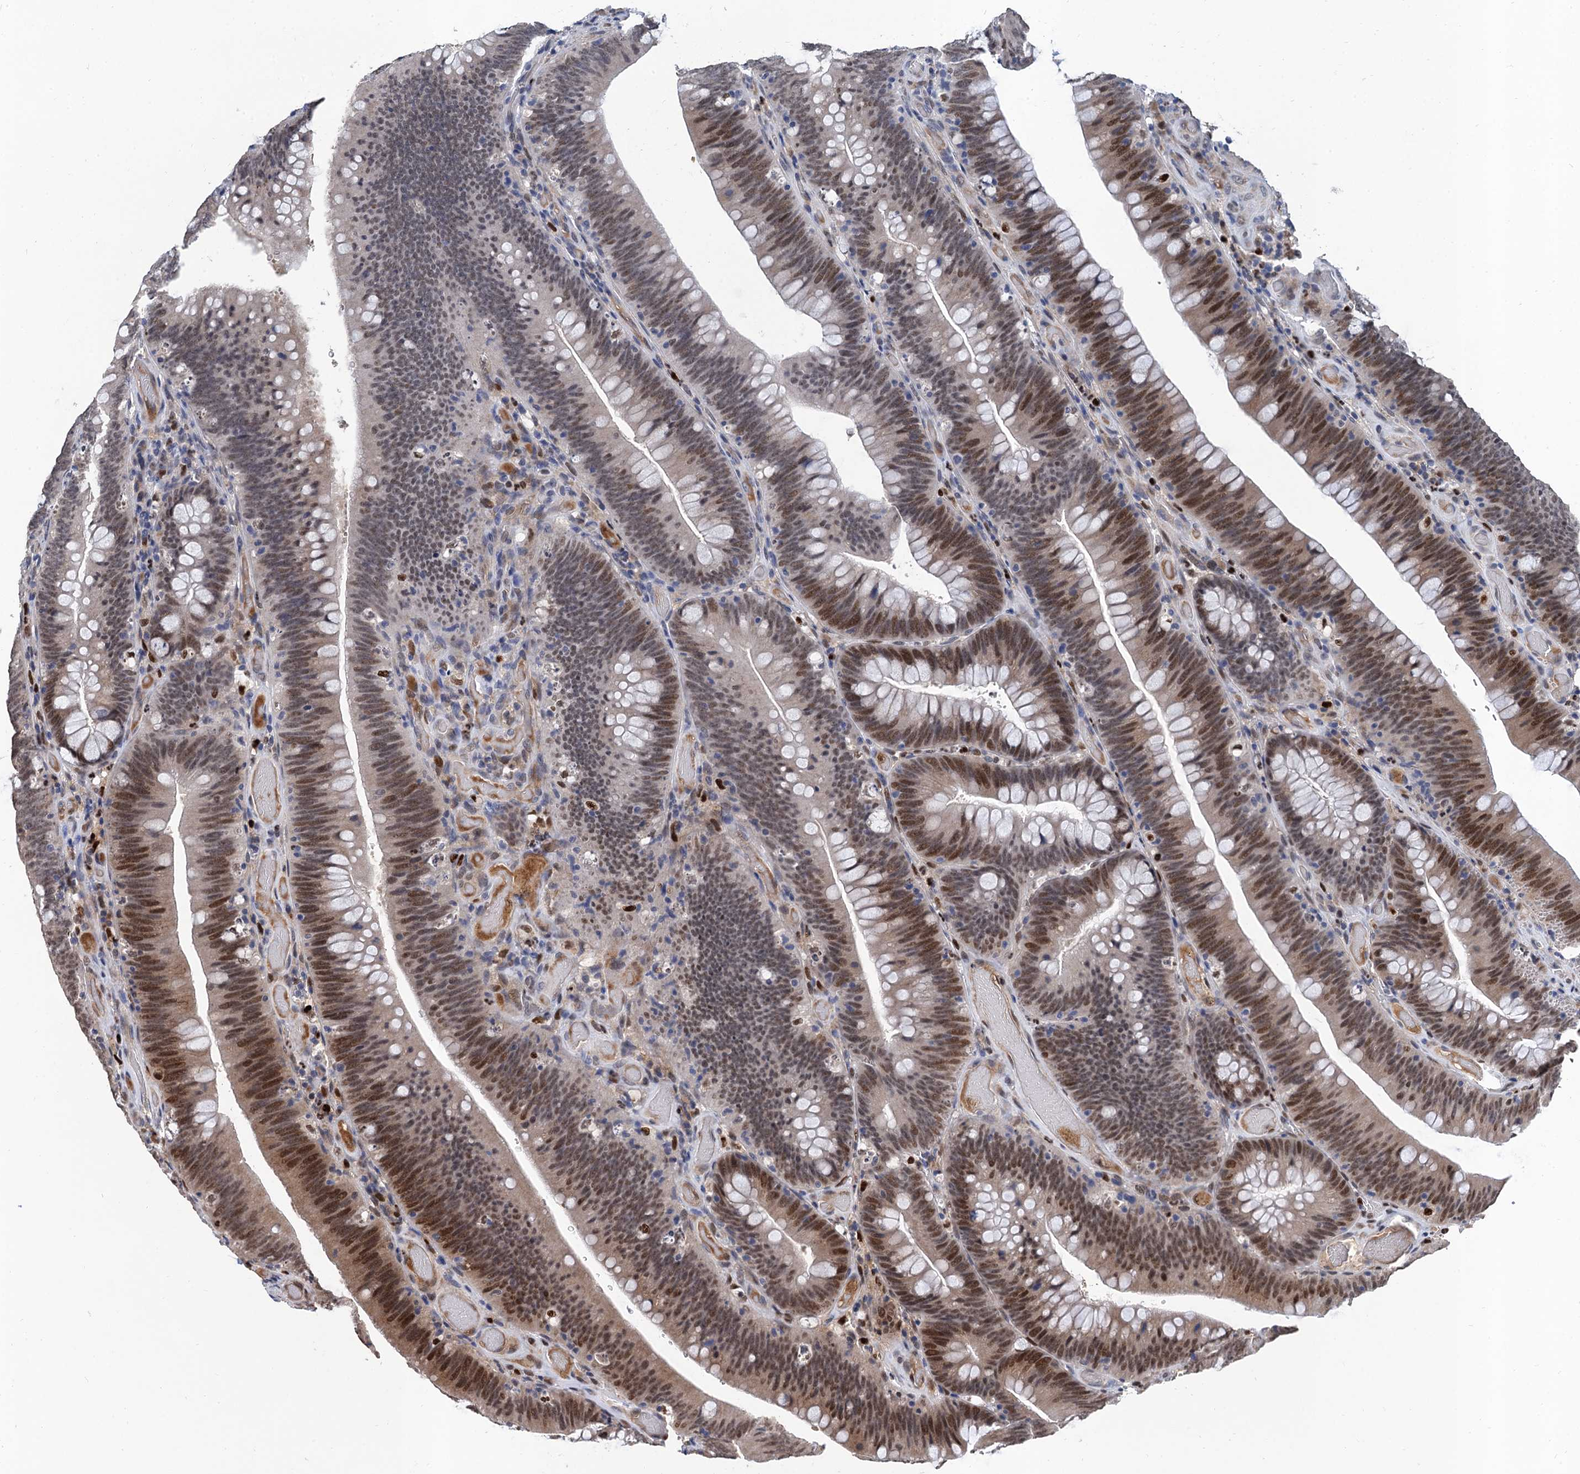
{"staining": {"intensity": "moderate", "quantity": "25%-75%", "location": "nuclear"}, "tissue": "colorectal cancer", "cell_type": "Tumor cells", "image_type": "cancer", "snomed": [{"axis": "morphology", "description": "Normal tissue, NOS"}, {"axis": "topography", "description": "Colon"}], "caption": "Protein expression analysis of human colorectal cancer reveals moderate nuclear staining in about 25%-75% of tumor cells.", "gene": "TSEN34", "patient": {"sex": "female", "age": 82}}